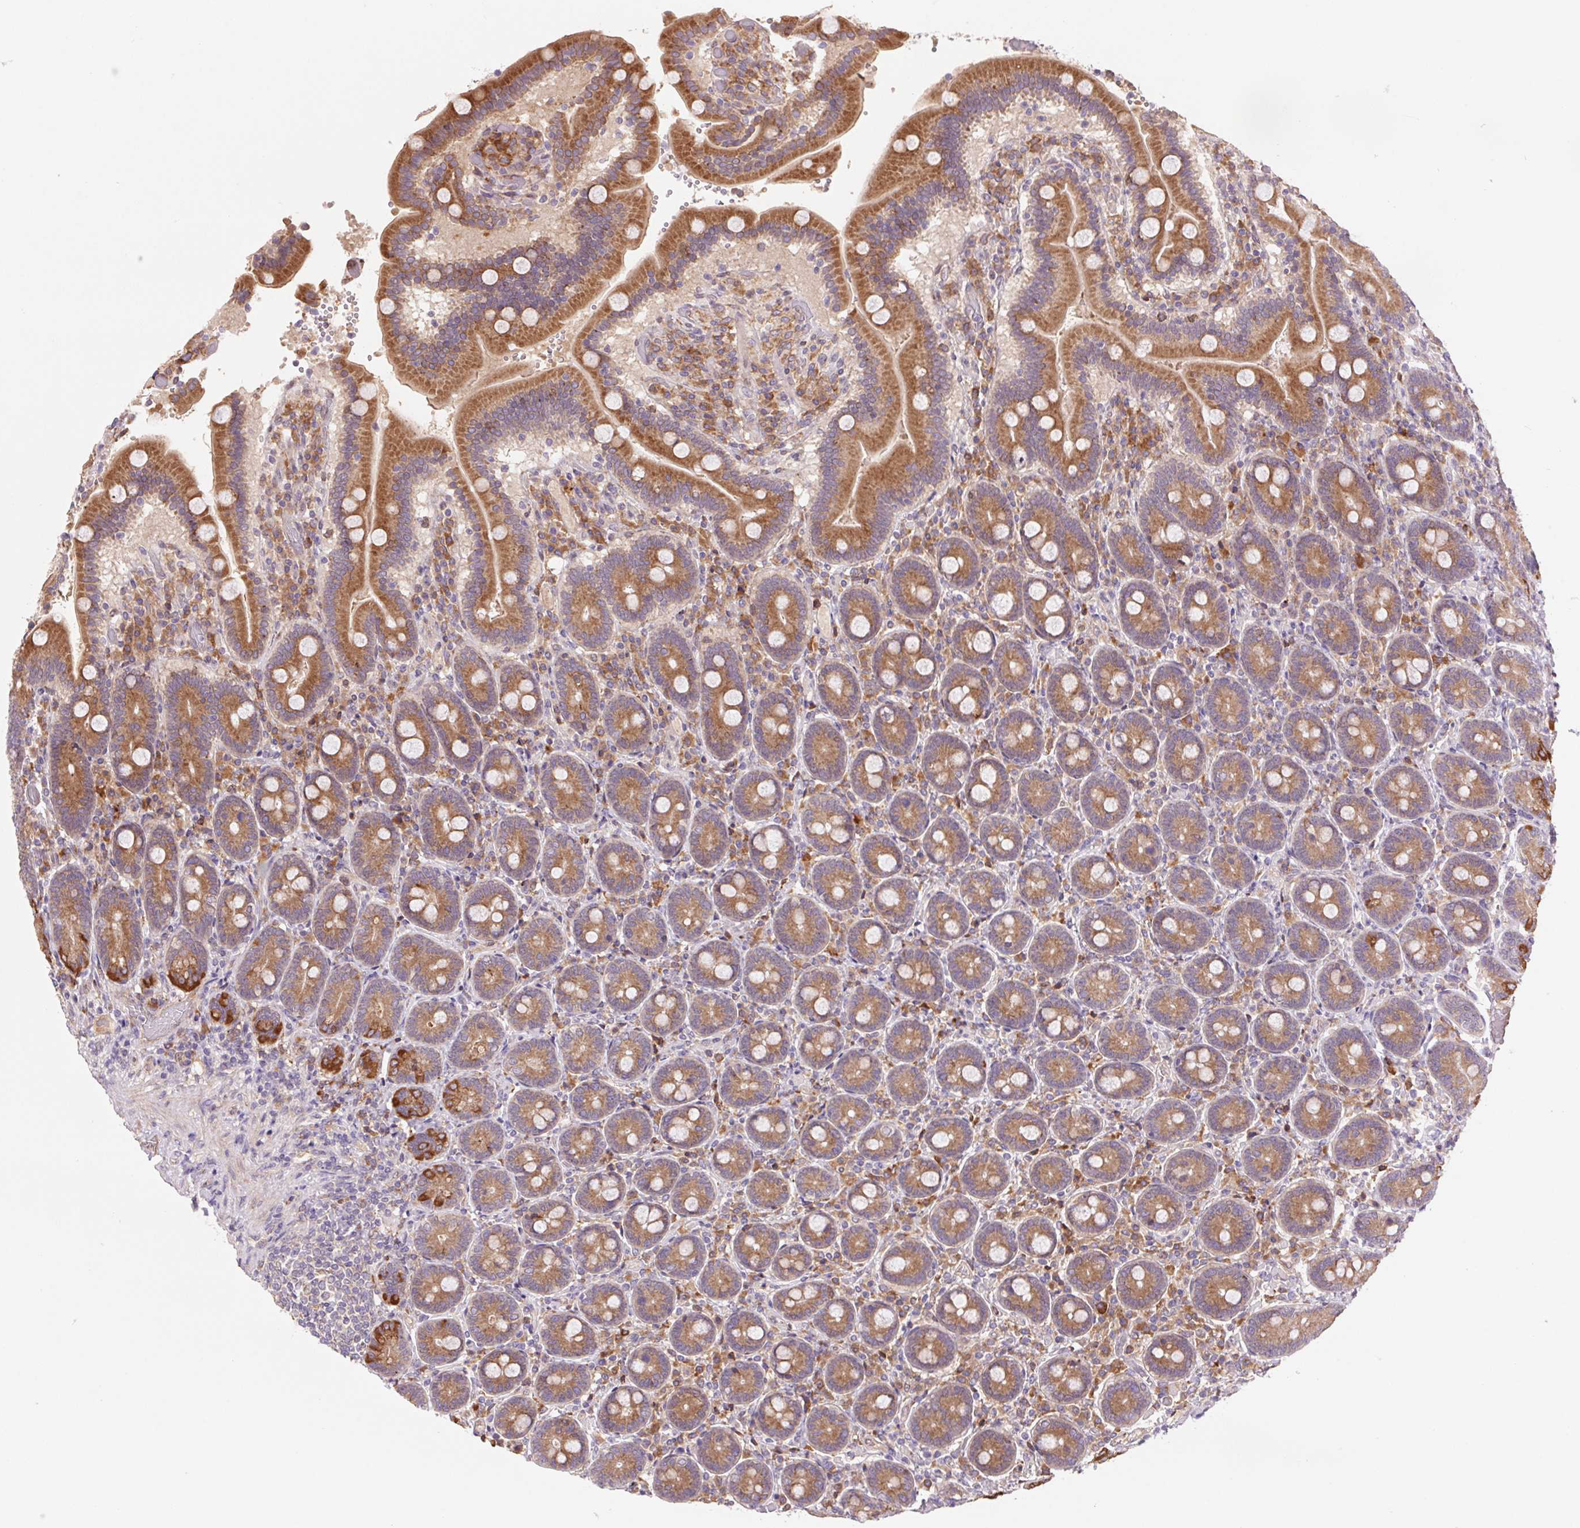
{"staining": {"intensity": "moderate", "quantity": ">75%", "location": "cytoplasmic/membranous"}, "tissue": "duodenum", "cell_type": "Glandular cells", "image_type": "normal", "snomed": [{"axis": "morphology", "description": "Normal tissue, NOS"}, {"axis": "topography", "description": "Duodenum"}], "caption": "Brown immunohistochemical staining in benign human duodenum shows moderate cytoplasmic/membranous positivity in approximately >75% of glandular cells.", "gene": "KLHL20", "patient": {"sex": "female", "age": 62}}